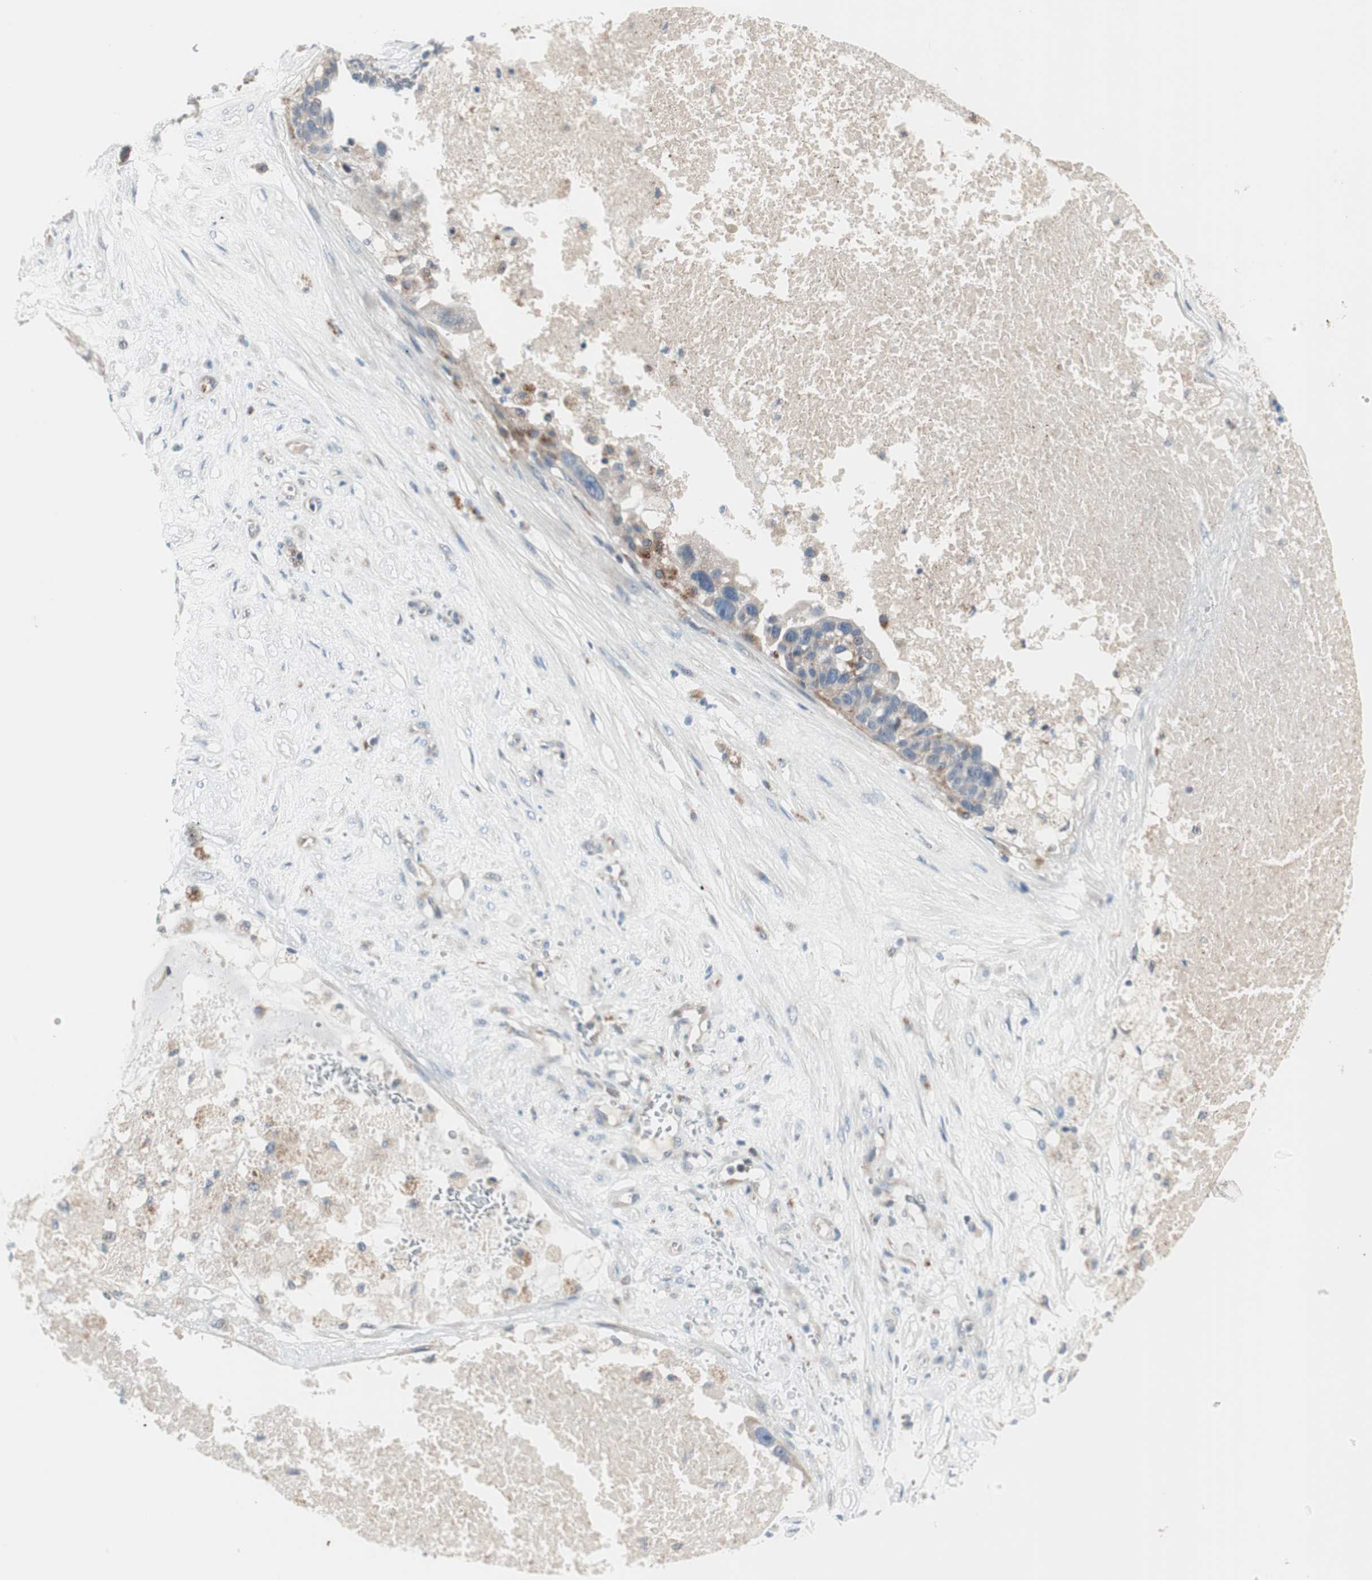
{"staining": {"intensity": "weak", "quantity": "25%-75%", "location": "cytoplasmic/membranous"}, "tissue": "ovarian cancer", "cell_type": "Tumor cells", "image_type": "cancer", "snomed": [{"axis": "morphology", "description": "Cystadenocarcinoma, serous, NOS"}, {"axis": "topography", "description": "Ovary"}], "caption": "Tumor cells show low levels of weak cytoplasmic/membranous staining in about 25%-75% of cells in ovarian cancer (serous cystadenocarcinoma).", "gene": "FGFR4", "patient": {"sex": "female", "age": 59}}